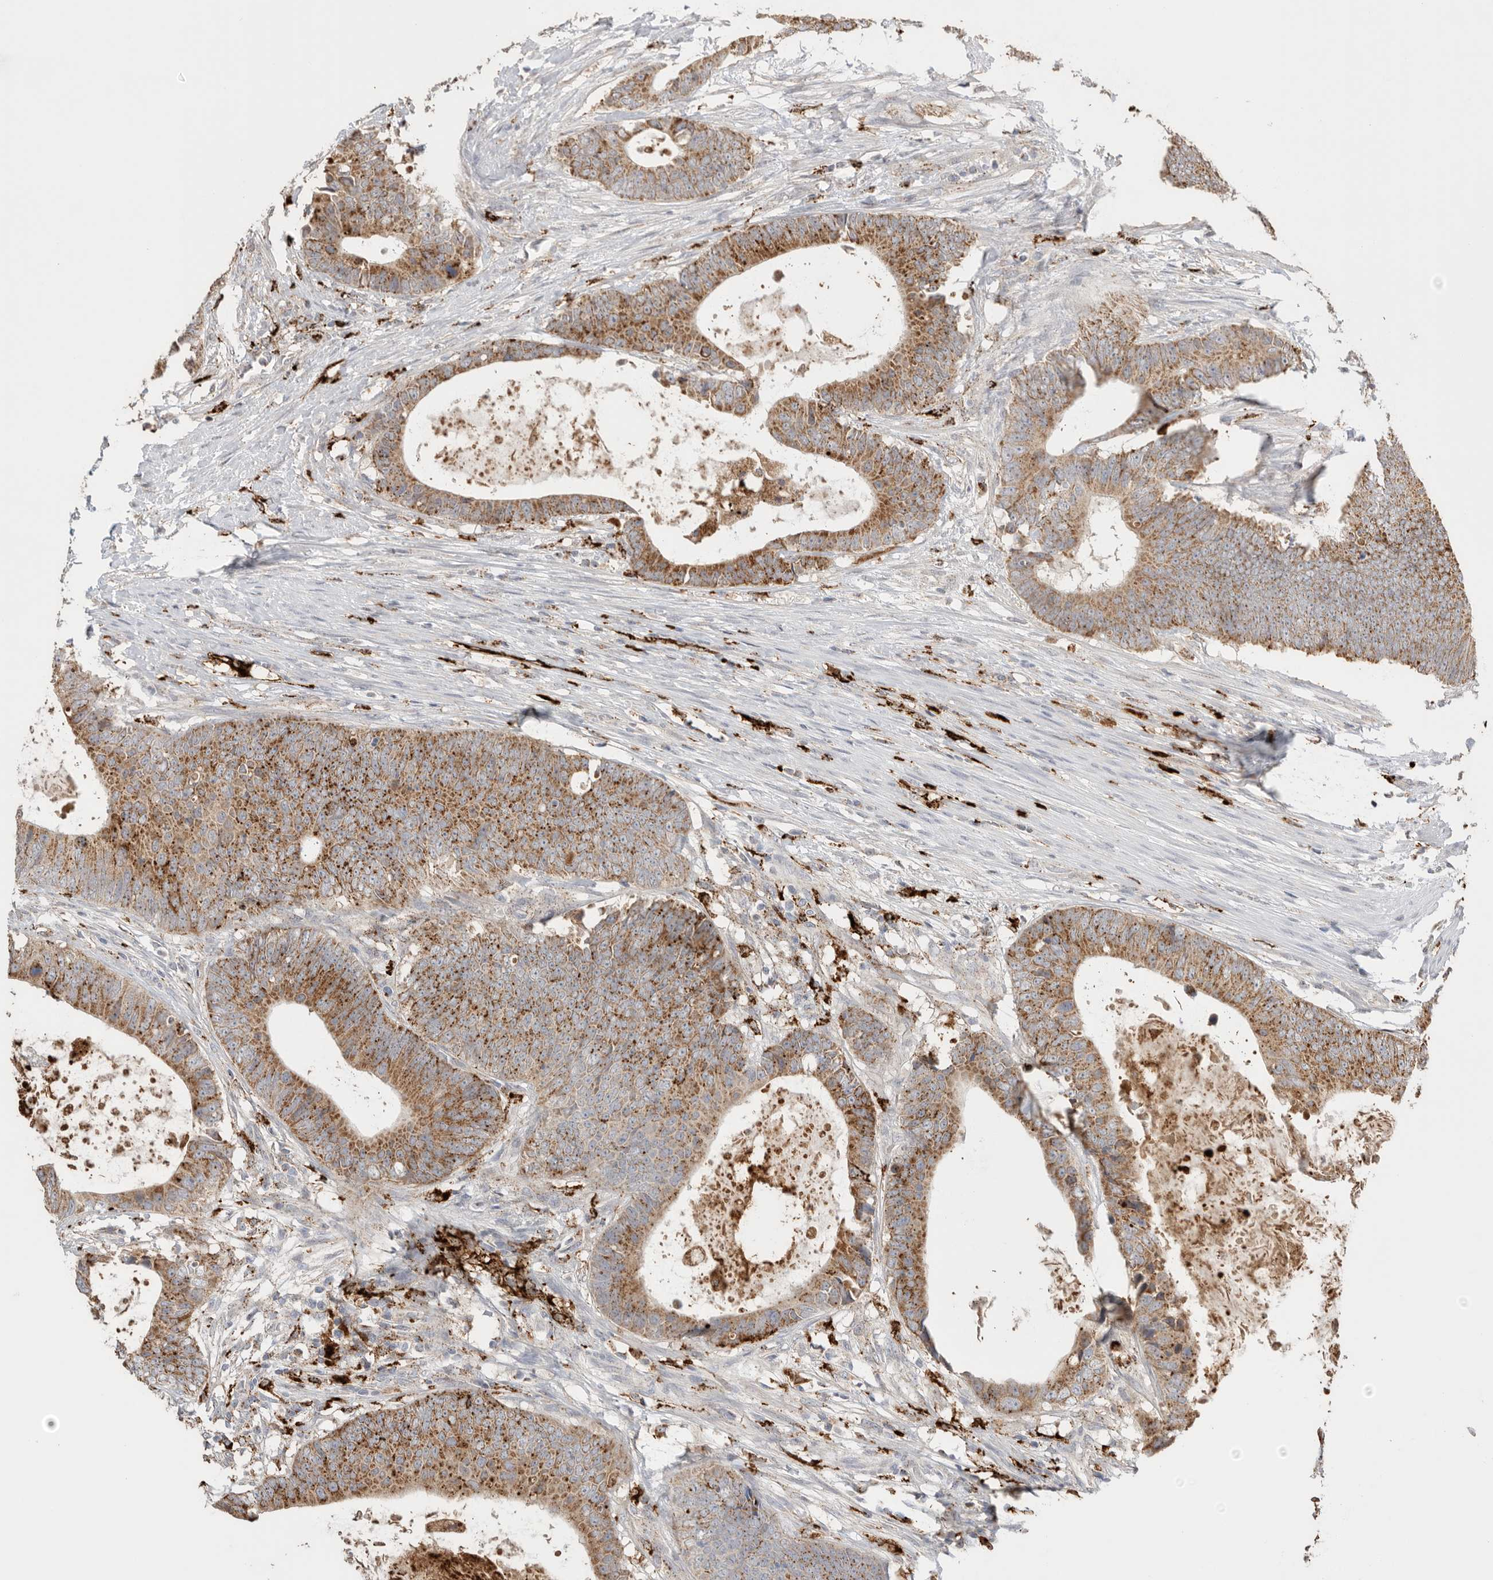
{"staining": {"intensity": "moderate", "quantity": ">75%", "location": "cytoplasmic/membranous"}, "tissue": "colorectal cancer", "cell_type": "Tumor cells", "image_type": "cancer", "snomed": [{"axis": "morphology", "description": "Adenocarcinoma, NOS"}, {"axis": "topography", "description": "Colon"}], "caption": "Tumor cells display medium levels of moderate cytoplasmic/membranous positivity in approximately >75% of cells in human colorectal adenocarcinoma. Nuclei are stained in blue.", "gene": "GGH", "patient": {"sex": "male", "age": 56}}